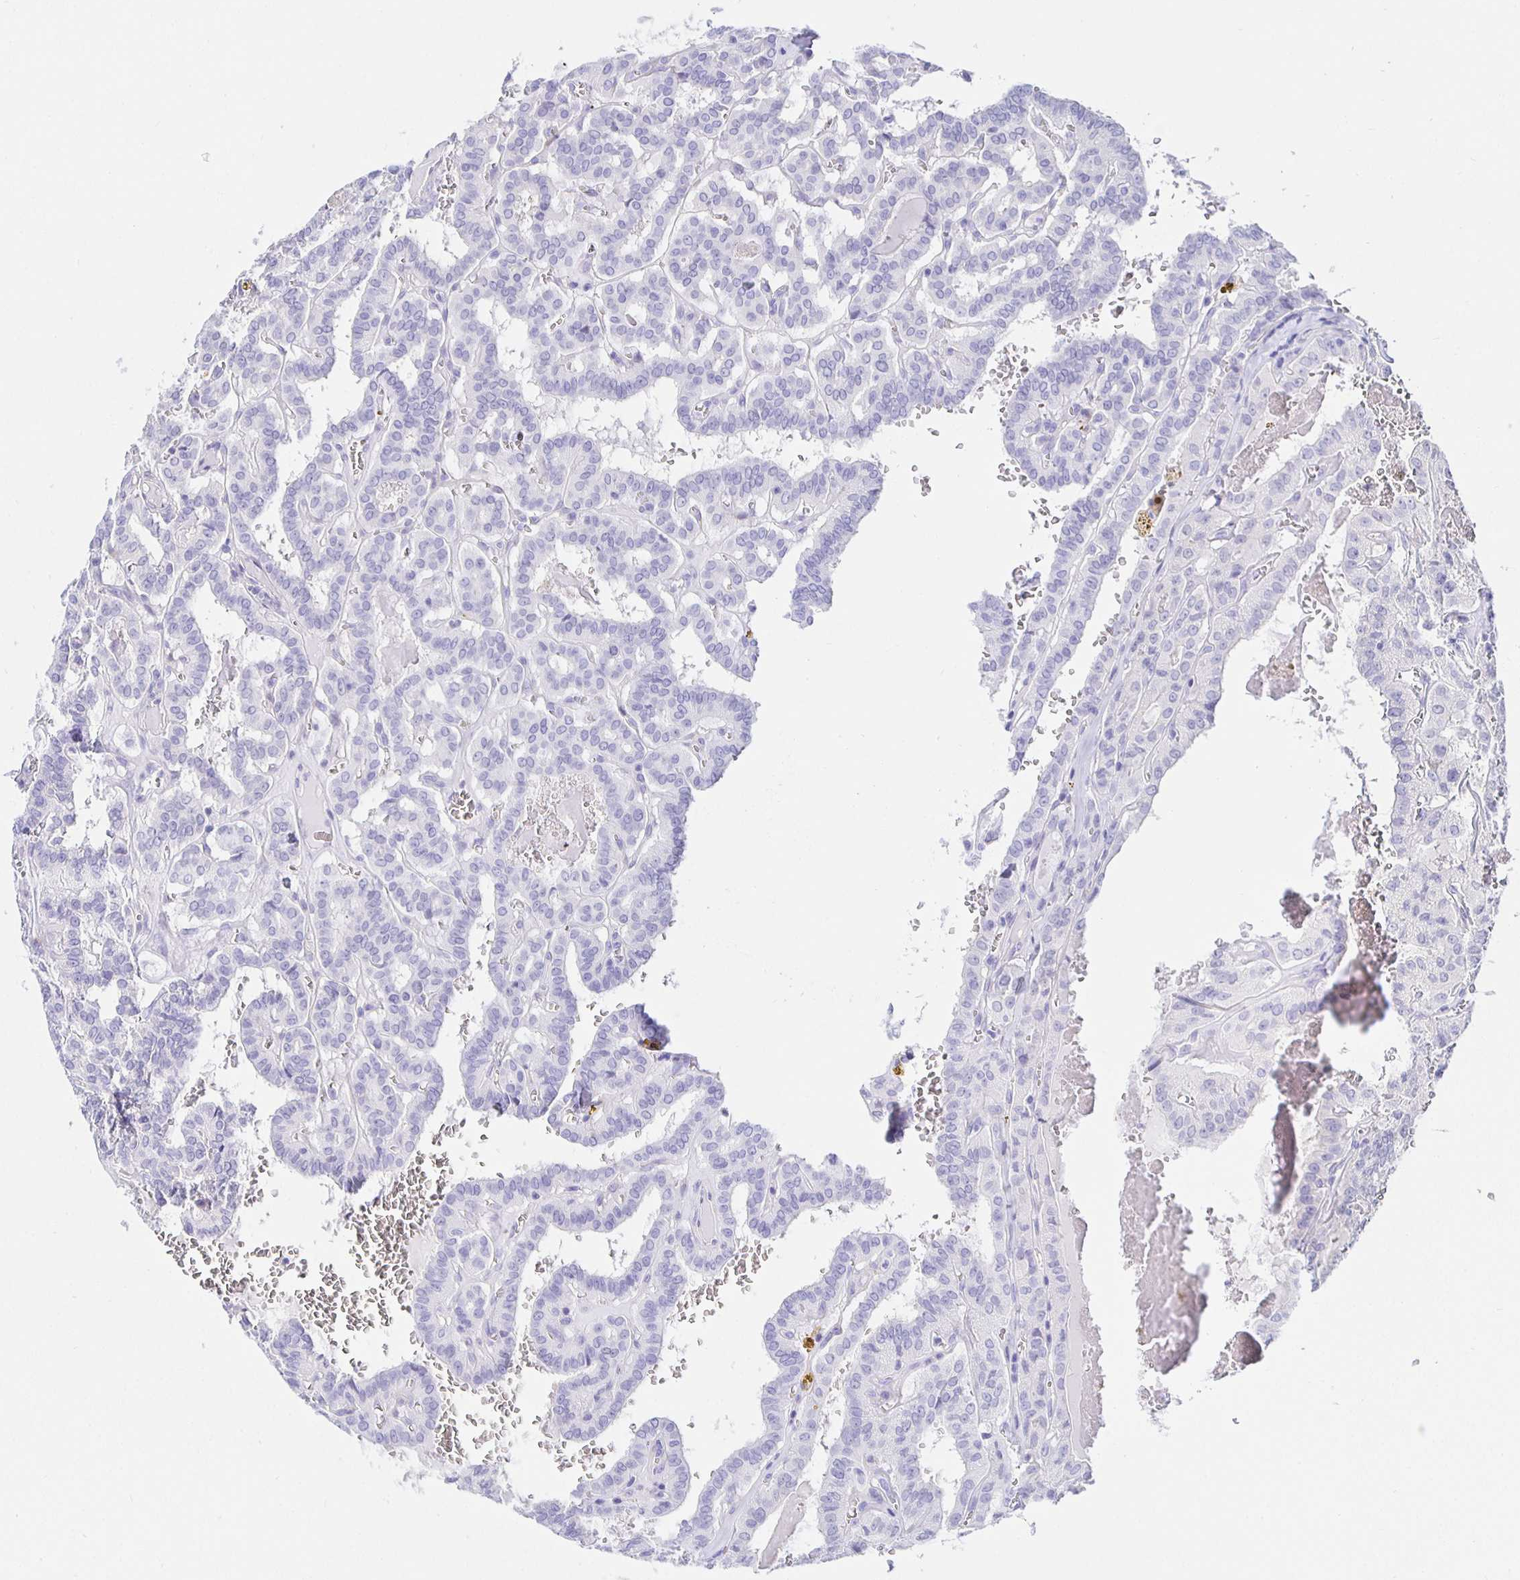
{"staining": {"intensity": "negative", "quantity": "none", "location": "none"}, "tissue": "thyroid cancer", "cell_type": "Tumor cells", "image_type": "cancer", "snomed": [{"axis": "morphology", "description": "Papillary adenocarcinoma, NOS"}, {"axis": "topography", "description": "Thyroid gland"}], "caption": "An immunohistochemistry micrograph of thyroid papillary adenocarcinoma is shown. There is no staining in tumor cells of thyroid papillary adenocarcinoma.", "gene": "HSPA4L", "patient": {"sex": "female", "age": 21}}